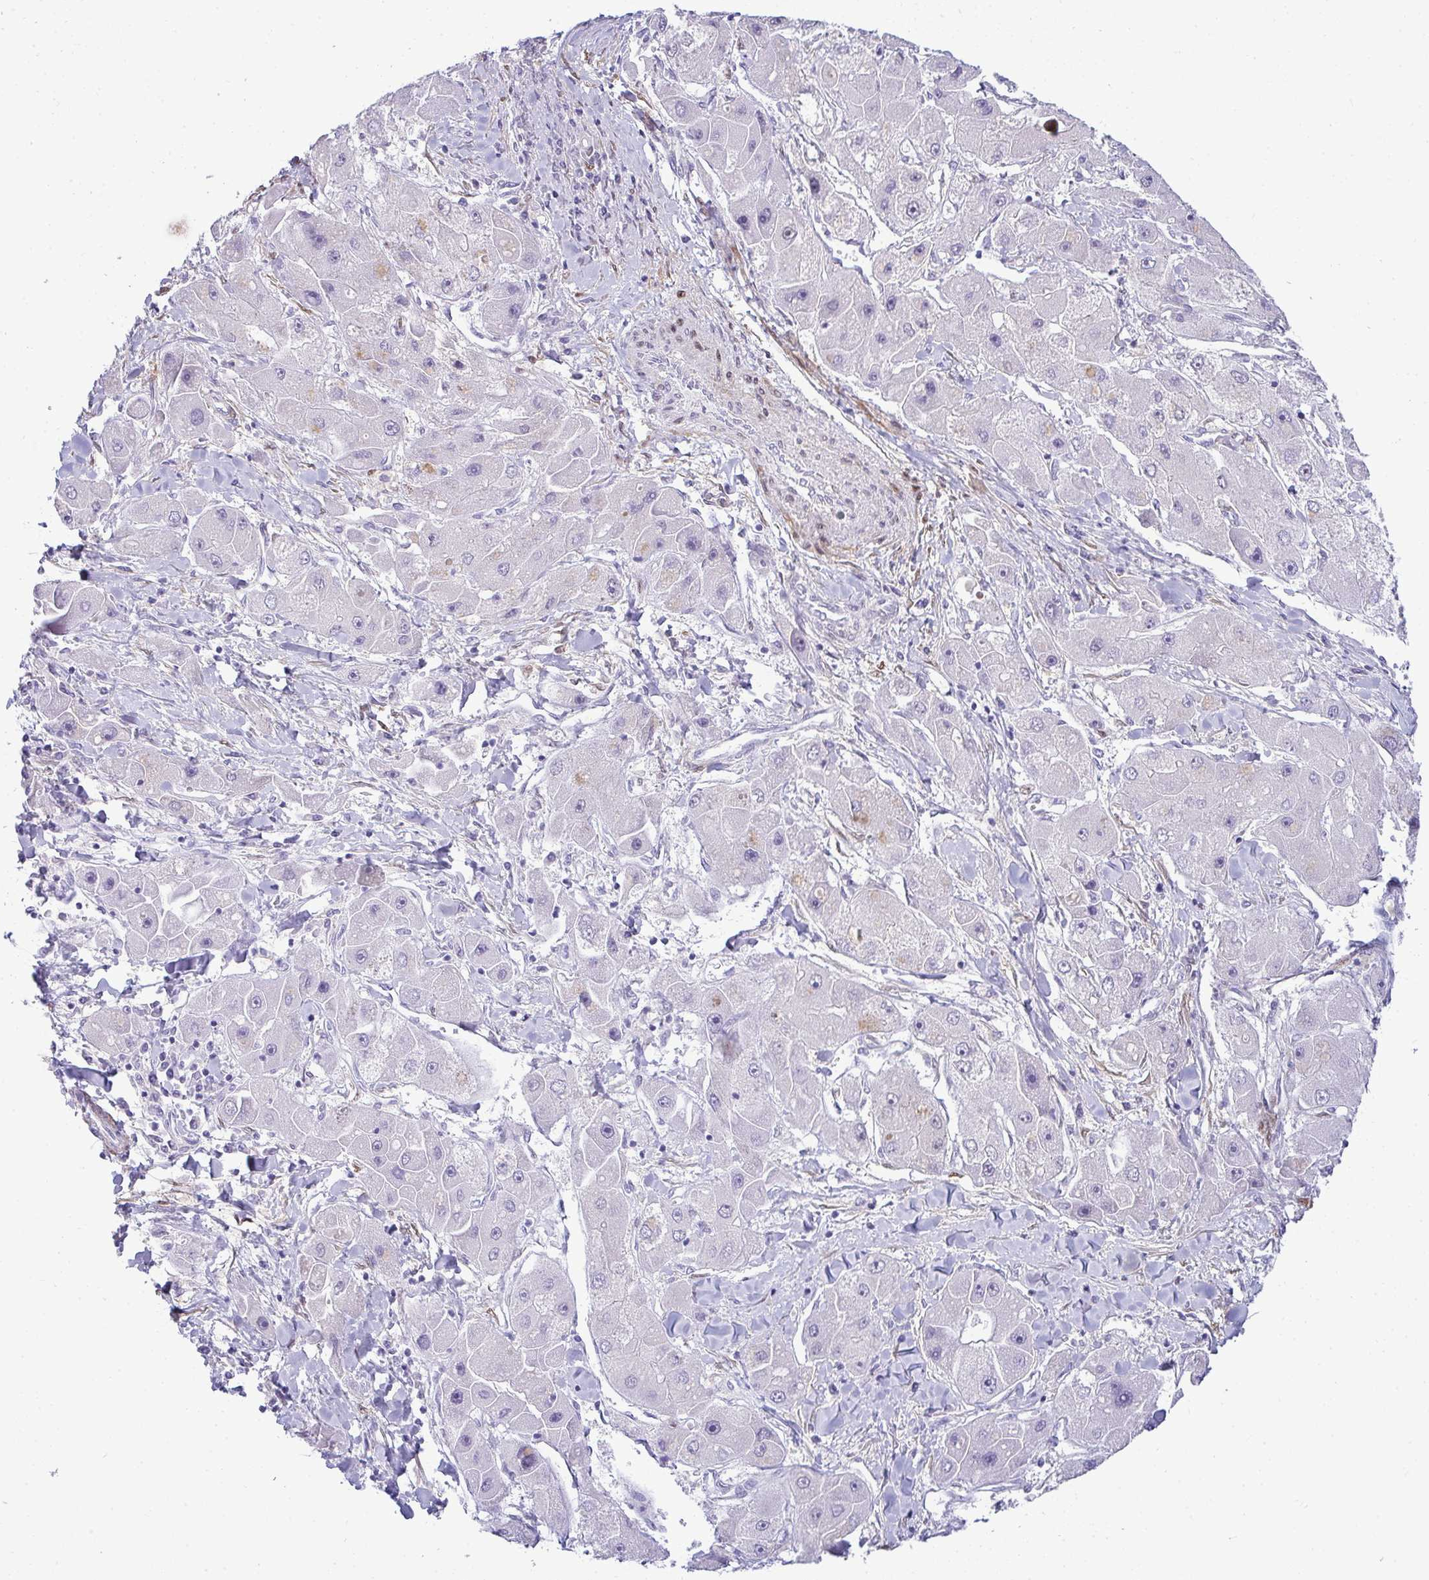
{"staining": {"intensity": "negative", "quantity": "none", "location": "none"}, "tissue": "liver cancer", "cell_type": "Tumor cells", "image_type": "cancer", "snomed": [{"axis": "morphology", "description": "Carcinoma, Hepatocellular, NOS"}, {"axis": "topography", "description": "Liver"}], "caption": "There is no significant positivity in tumor cells of liver cancer.", "gene": "HSPB6", "patient": {"sex": "male", "age": 24}}